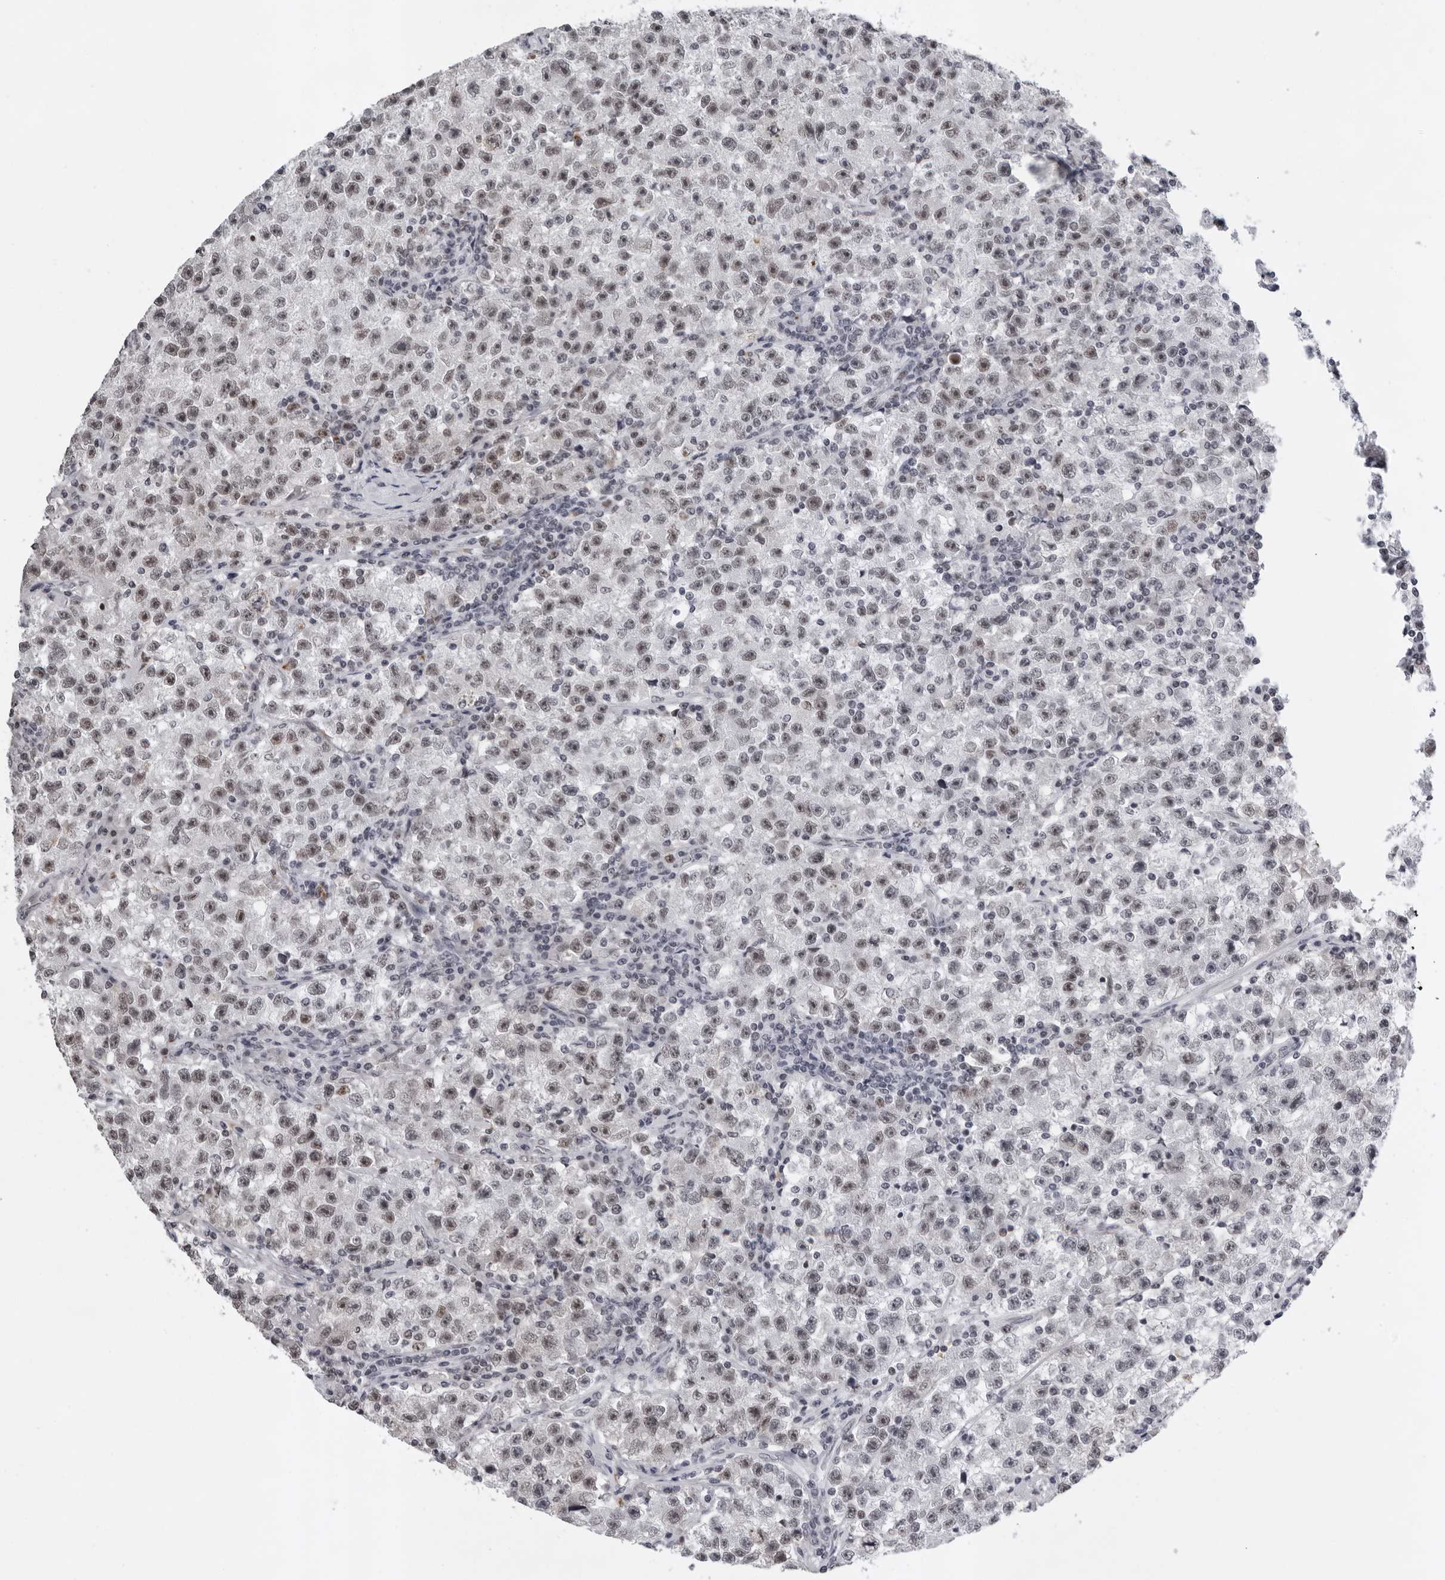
{"staining": {"intensity": "weak", "quantity": ">75%", "location": "nuclear"}, "tissue": "testis cancer", "cell_type": "Tumor cells", "image_type": "cancer", "snomed": [{"axis": "morphology", "description": "Seminoma, NOS"}, {"axis": "topography", "description": "Testis"}], "caption": "Immunohistochemical staining of testis cancer (seminoma) reveals weak nuclear protein expression in approximately >75% of tumor cells.", "gene": "USP1", "patient": {"sex": "male", "age": 22}}